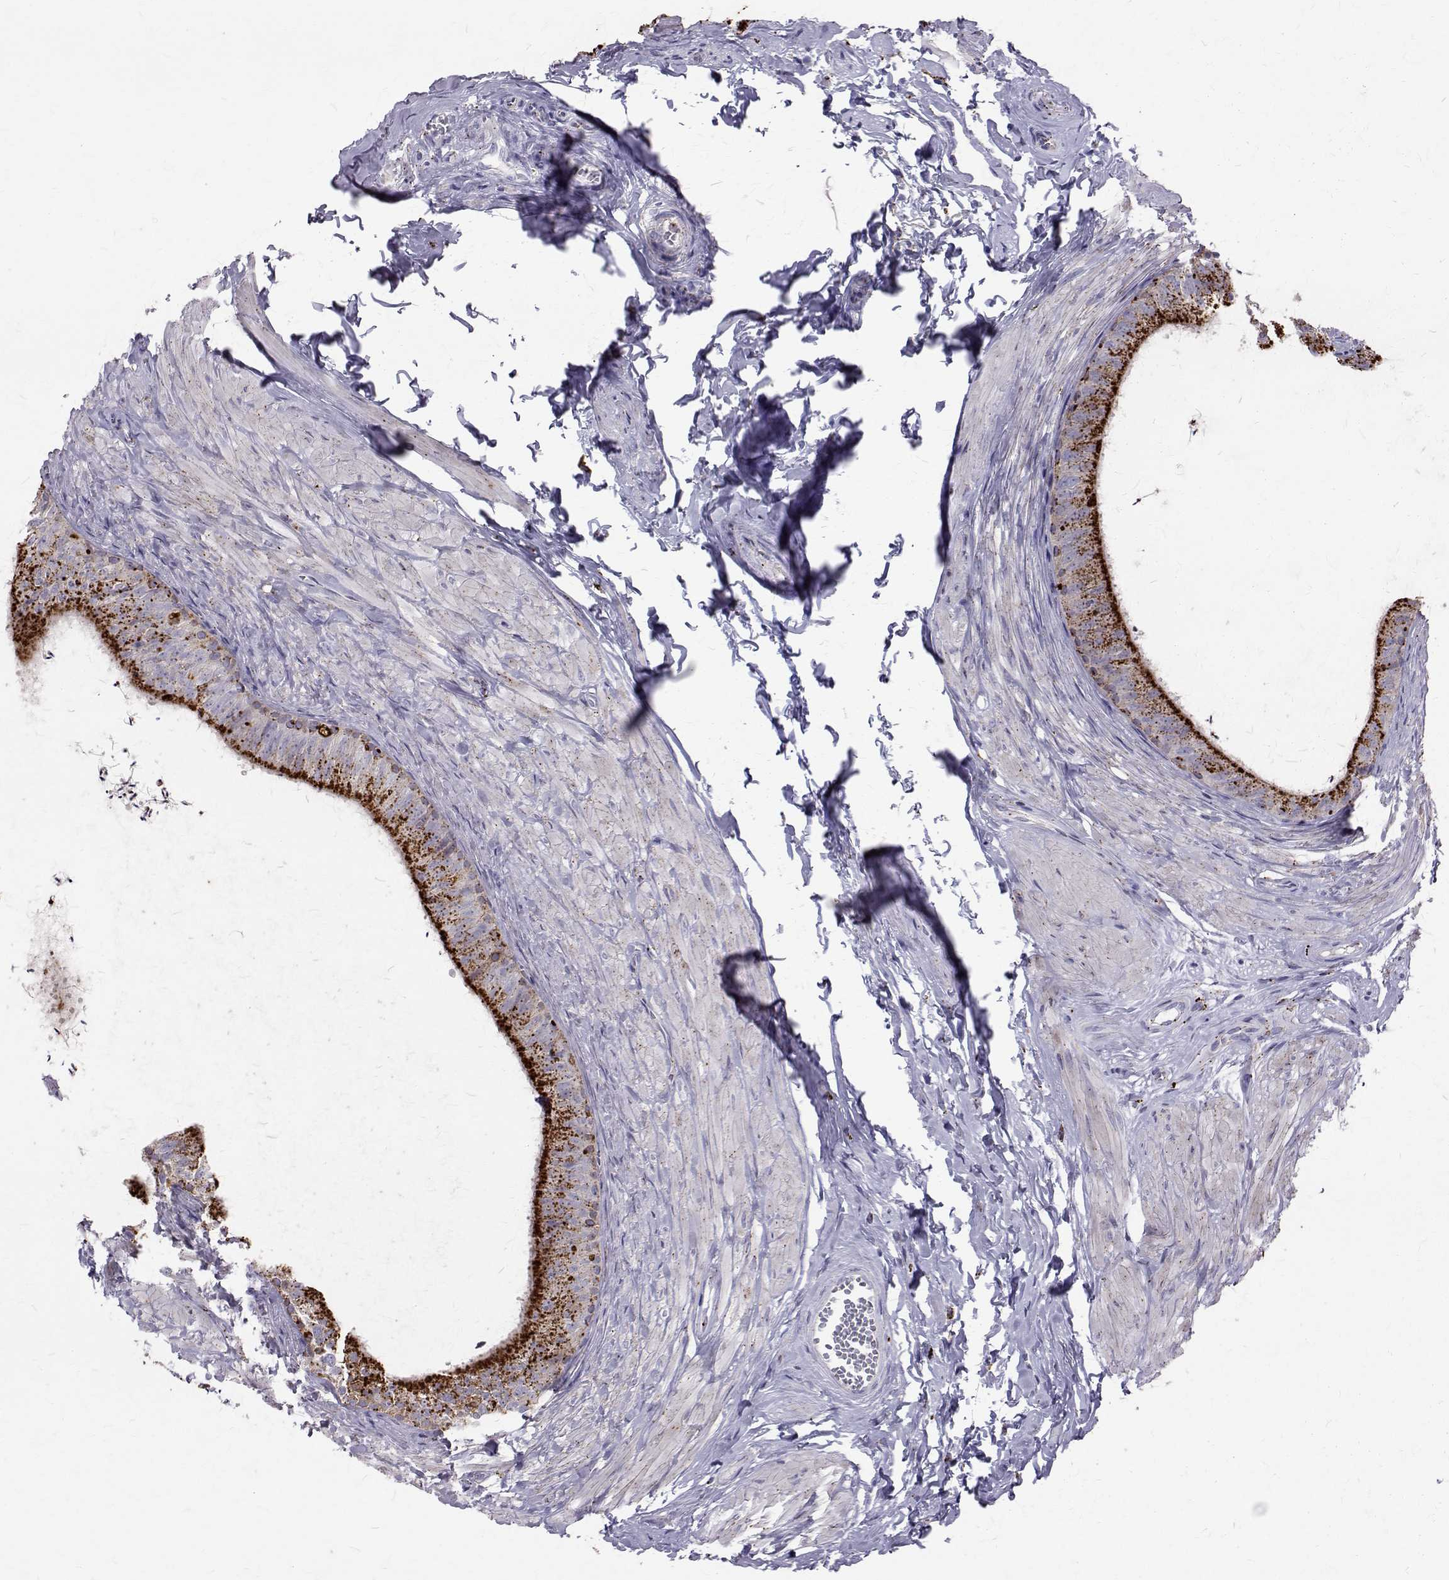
{"staining": {"intensity": "strong", "quantity": "25%-75%", "location": "cytoplasmic/membranous"}, "tissue": "epididymis", "cell_type": "Glandular cells", "image_type": "normal", "snomed": [{"axis": "morphology", "description": "Normal tissue, NOS"}, {"axis": "topography", "description": "Epididymis, spermatic cord, NOS"}, {"axis": "topography", "description": "Epididymis"}, {"axis": "topography", "description": "Peripheral nerve tissue"}], "caption": "Immunohistochemistry (IHC) staining of unremarkable epididymis, which exhibits high levels of strong cytoplasmic/membranous staining in about 25%-75% of glandular cells indicating strong cytoplasmic/membranous protein expression. The staining was performed using DAB (brown) for protein detection and nuclei were counterstained in hematoxylin (blue).", "gene": "TPP1", "patient": {"sex": "male", "age": 29}}